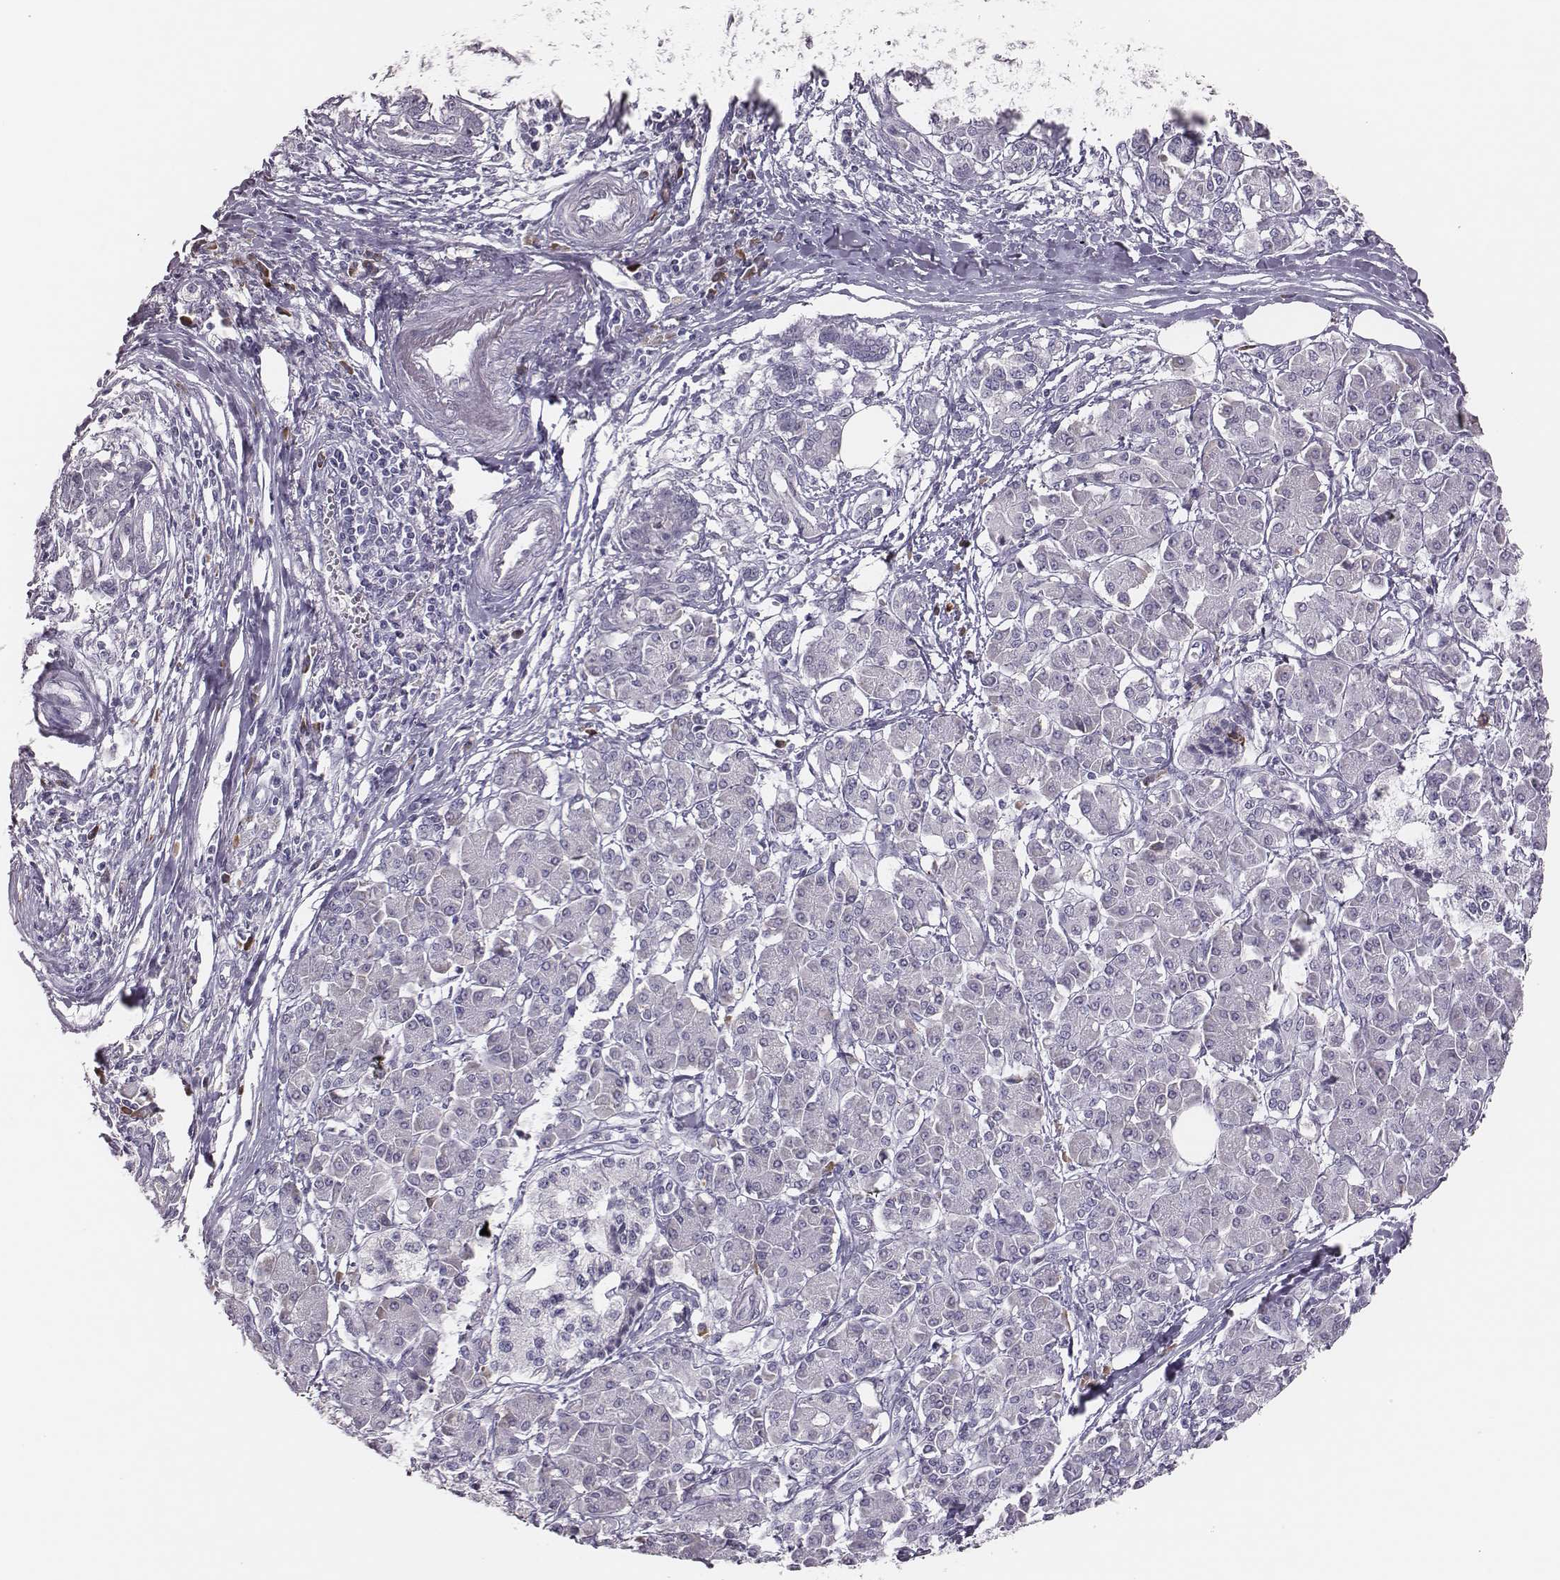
{"staining": {"intensity": "negative", "quantity": "none", "location": "none"}, "tissue": "pancreatic cancer", "cell_type": "Tumor cells", "image_type": "cancer", "snomed": [{"axis": "morphology", "description": "Adenocarcinoma, NOS"}, {"axis": "topography", "description": "Pancreas"}], "caption": "This micrograph is of pancreatic cancer stained with IHC to label a protein in brown with the nuclei are counter-stained blue. There is no staining in tumor cells.", "gene": "PBK", "patient": {"sex": "female", "age": 68}}